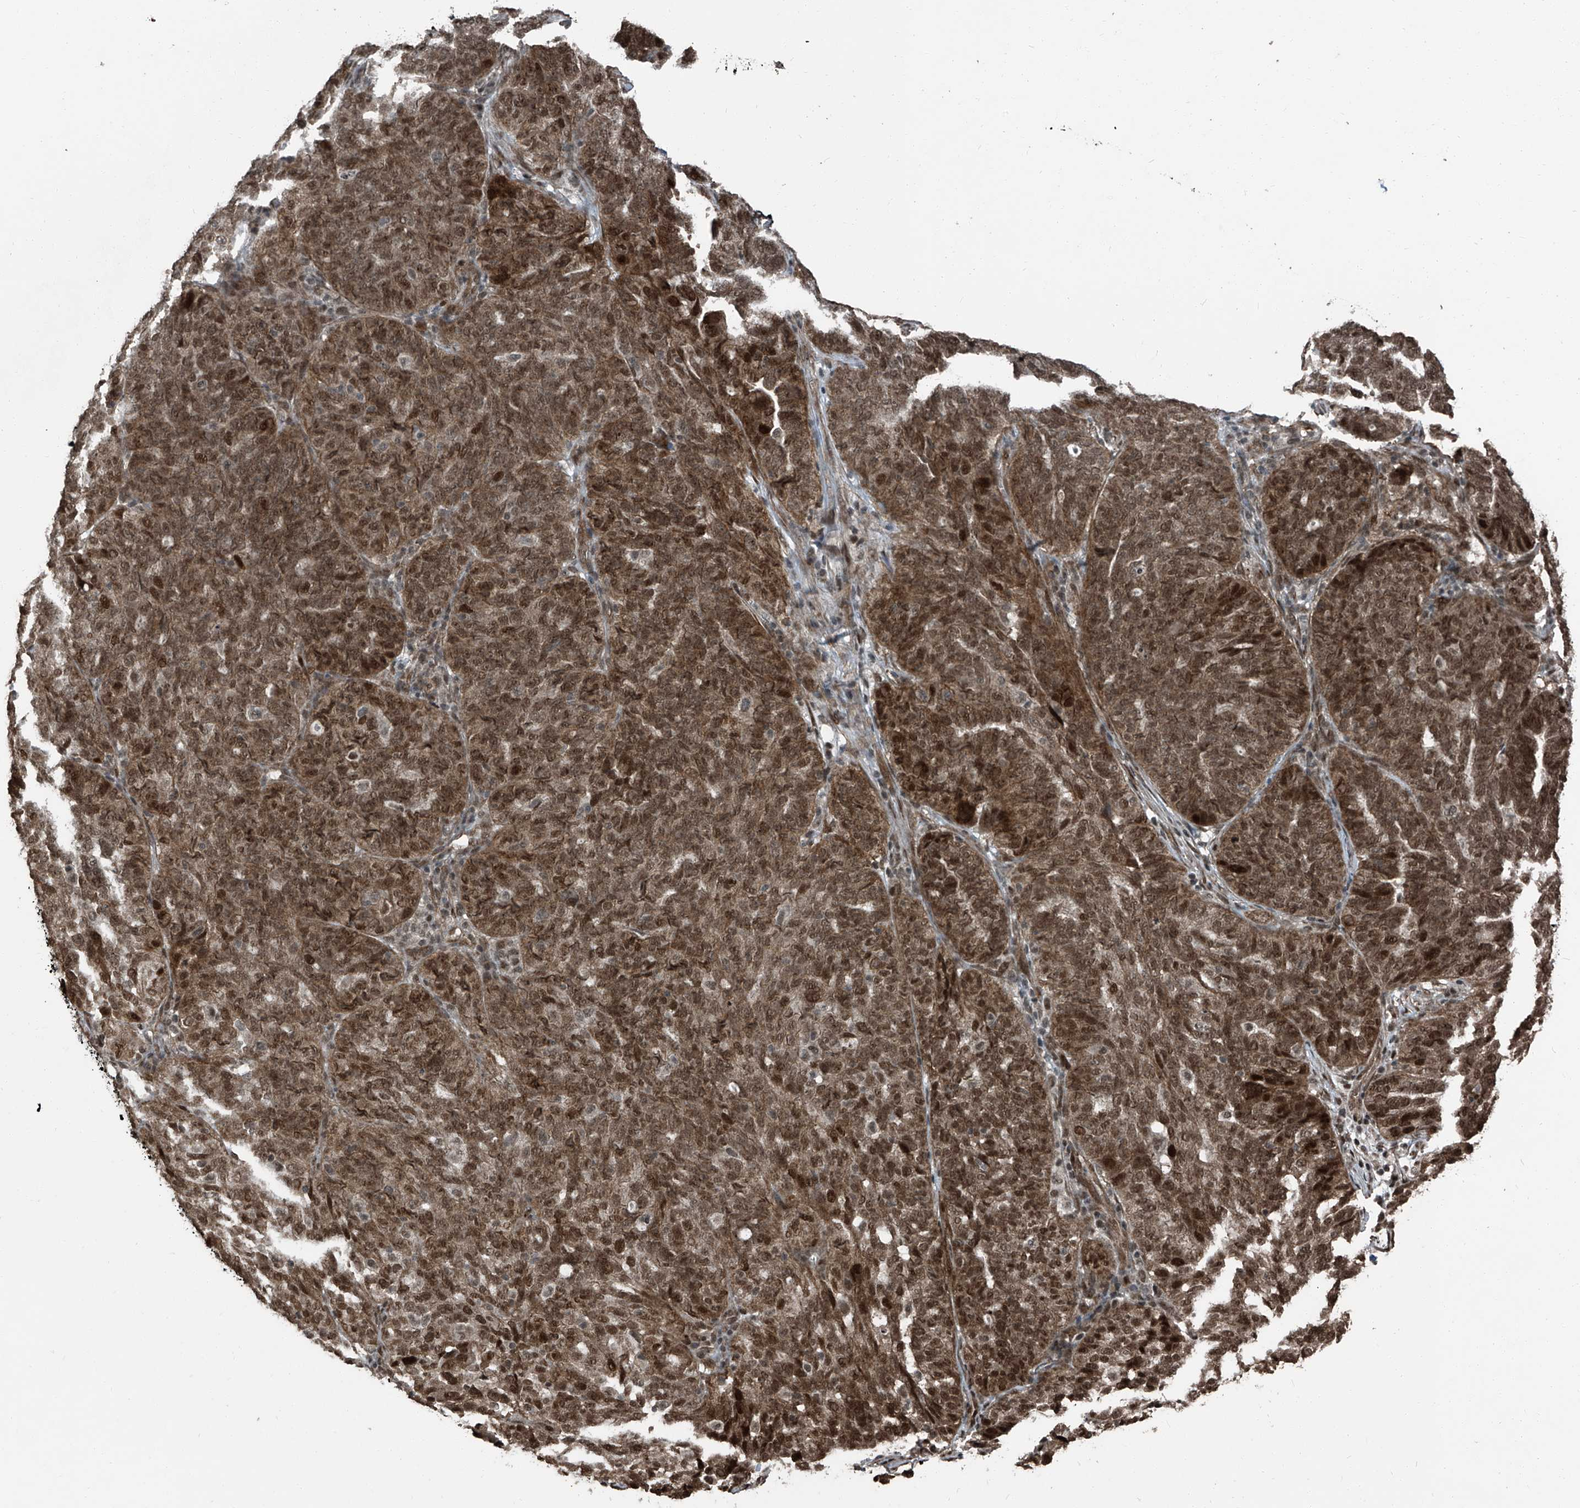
{"staining": {"intensity": "moderate", "quantity": ">75%", "location": "cytoplasmic/membranous,nuclear"}, "tissue": "ovarian cancer", "cell_type": "Tumor cells", "image_type": "cancer", "snomed": [{"axis": "morphology", "description": "Cystadenocarcinoma, serous, NOS"}, {"axis": "topography", "description": "Ovary"}], "caption": "Immunohistochemistry (IHC) of human ovarian cancer (serous cystadenocarcinoma) exhibits medium levels of moderate cytoplasmic/membranous and nuclear positivity in approximately >75% of tumor cells.", "gene": "ZNF570", "patient": {"sex": "female", "age": 59}}